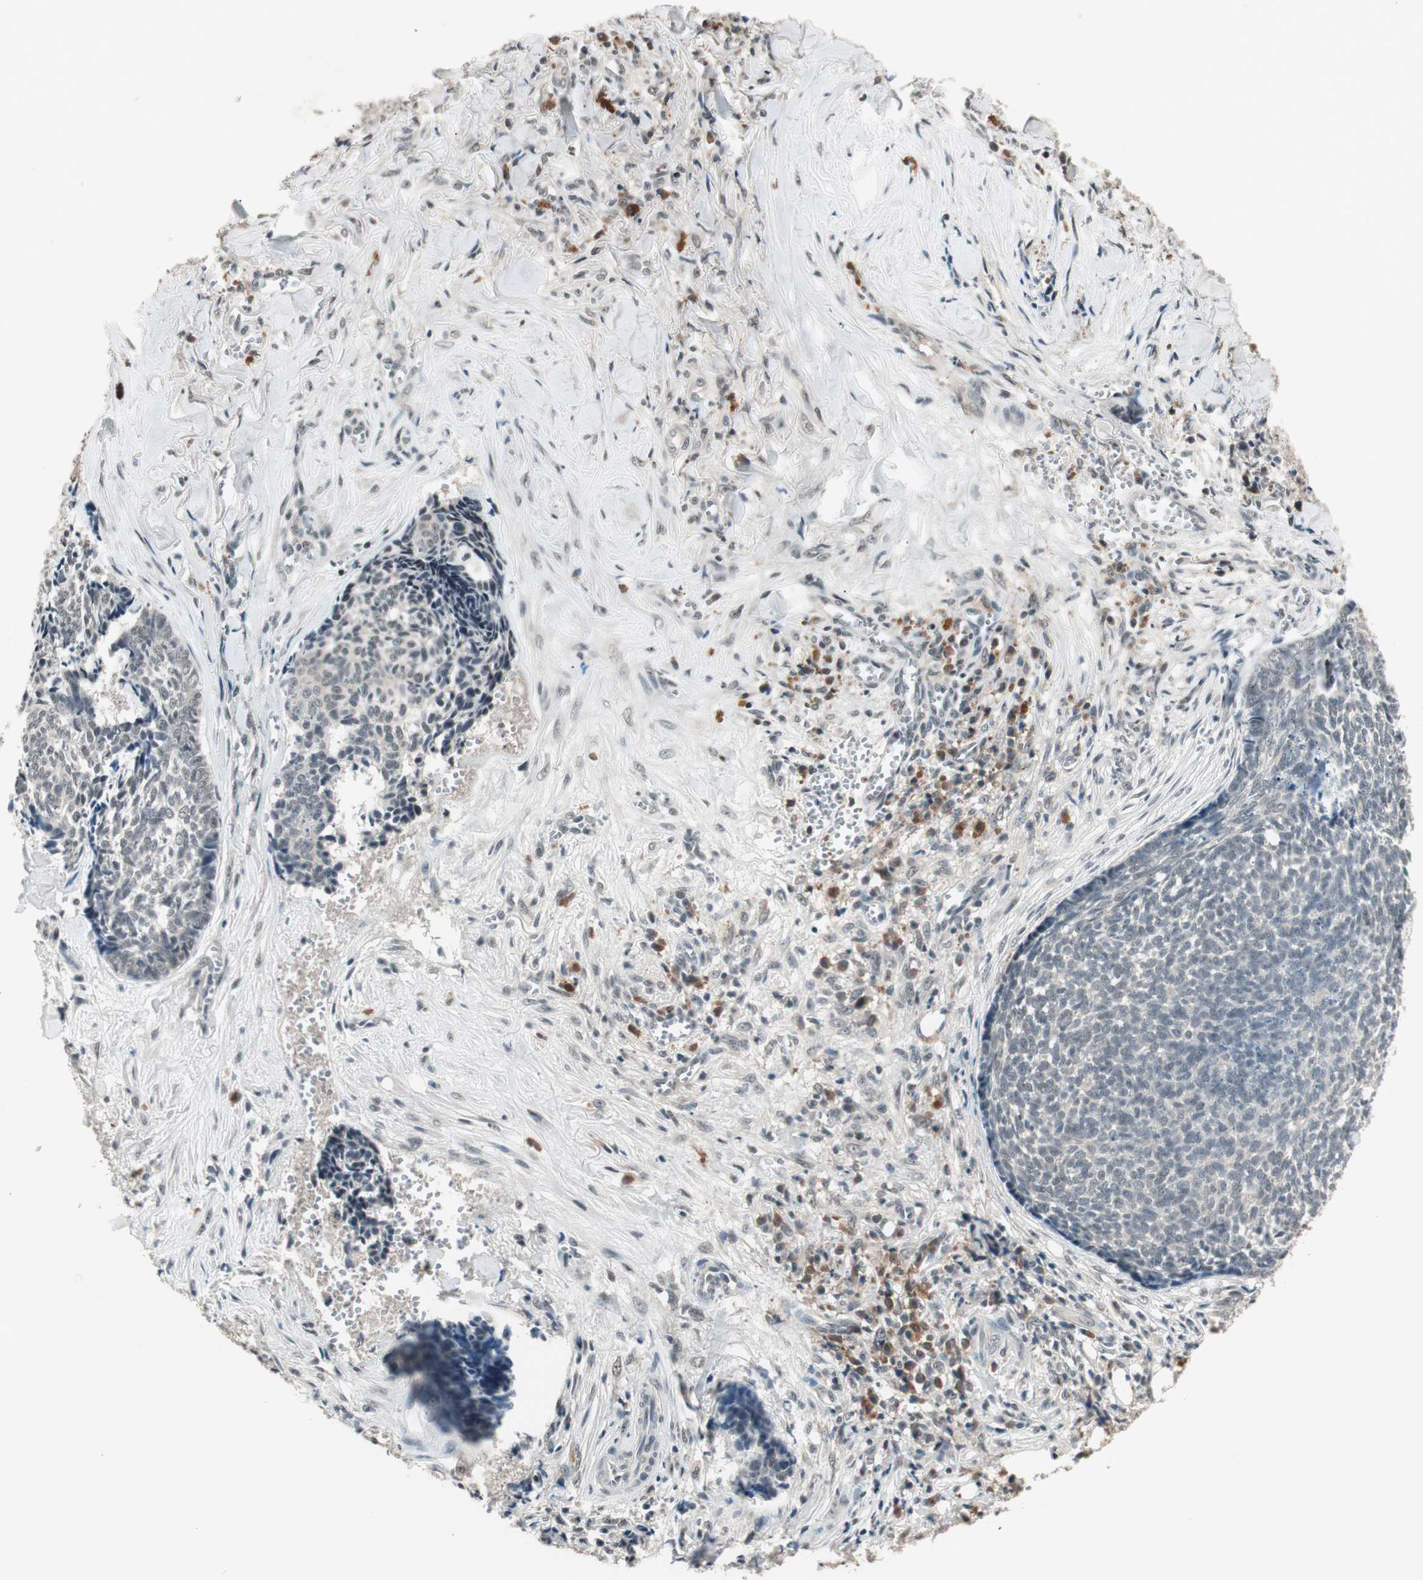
{"staining": {"intensity": "weak", "quantity": "25%-75%", "location": "nuclear"}, "tissue": "skin cancer", "cell_type": "Tumor cells", "image_type": "cancer", "snomed": [{"axis": "morphology", "description": "Basal cell carcinoma"}, {"axis": "topography", "description": "Skin"}], "caption": "High-magnification brightfield microscopy of skin cancer stained with DAB (3,3'-diaminobenzidine) (brown) and counterstained with hematoxylin (blue). tumor cells exhibit weak nuclear positivity is identified in about25%-75% of cells. (DAB (3,3'-diaminobenzidine) IHC, brown staining for protein, blue staining for nuclei).", "gene": "NFRKB", "patient": {"sex": "male", "age": 84}}